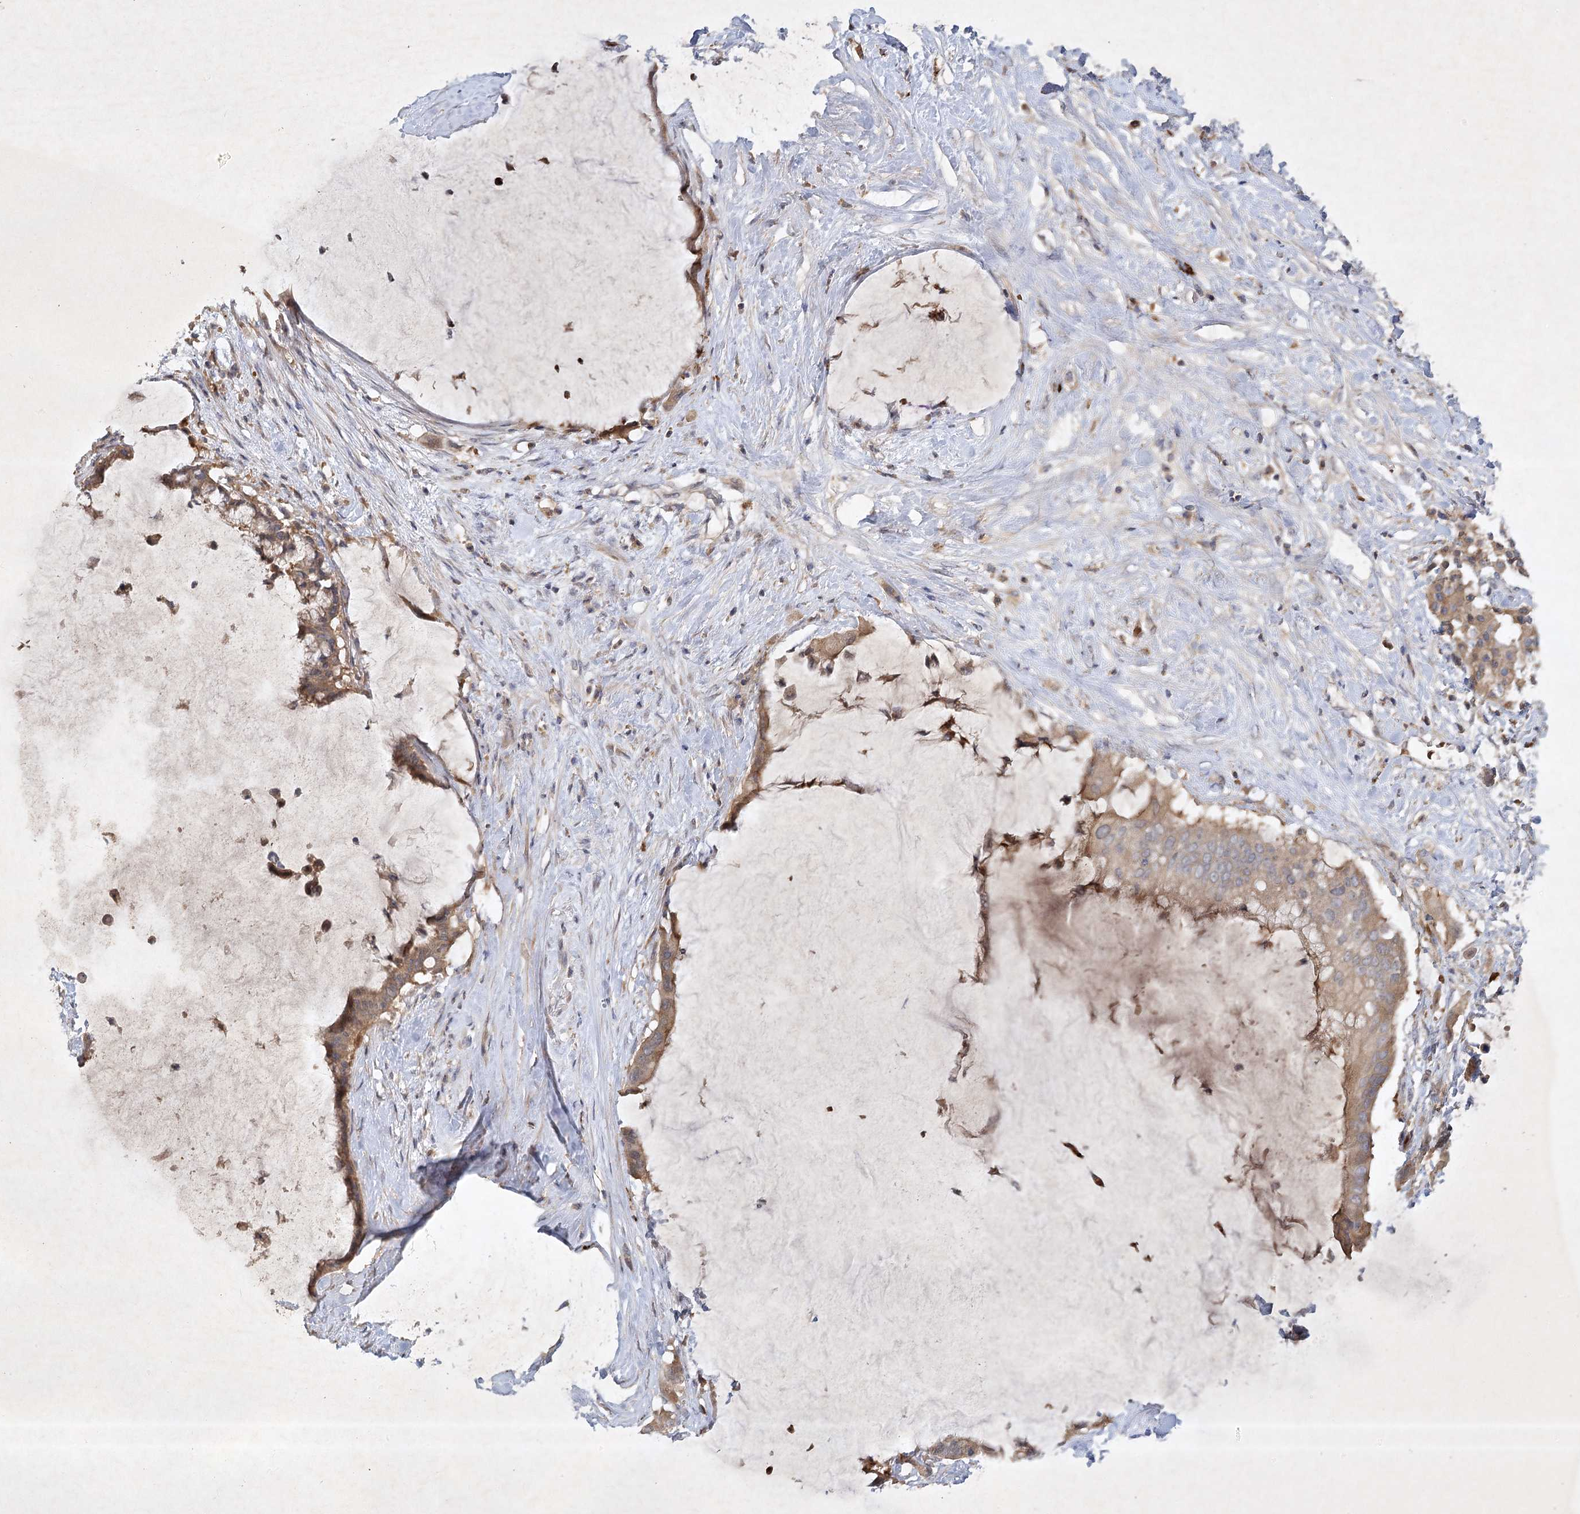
{"staining": {"intensity": "moderate", "quantity": ">75%", "location": "cytoplasmic/membranous"}, "tissue": "pancreatic cancer", "cell_type": "Tumor cells", "image_type": "cancer", "snomed": [{"axis": "morphology", "description": "Adenocarcinoma, NOS"}, {"axis": "topography", "description": "Pancreas"}], "caption": "A brown stain highlights moderate cytoplasmic/membranous expression of a protein in pancreatic cancer tumor cells.", "gene": "PYROXD2", "patient": {"sex": "male", "age": 41}}